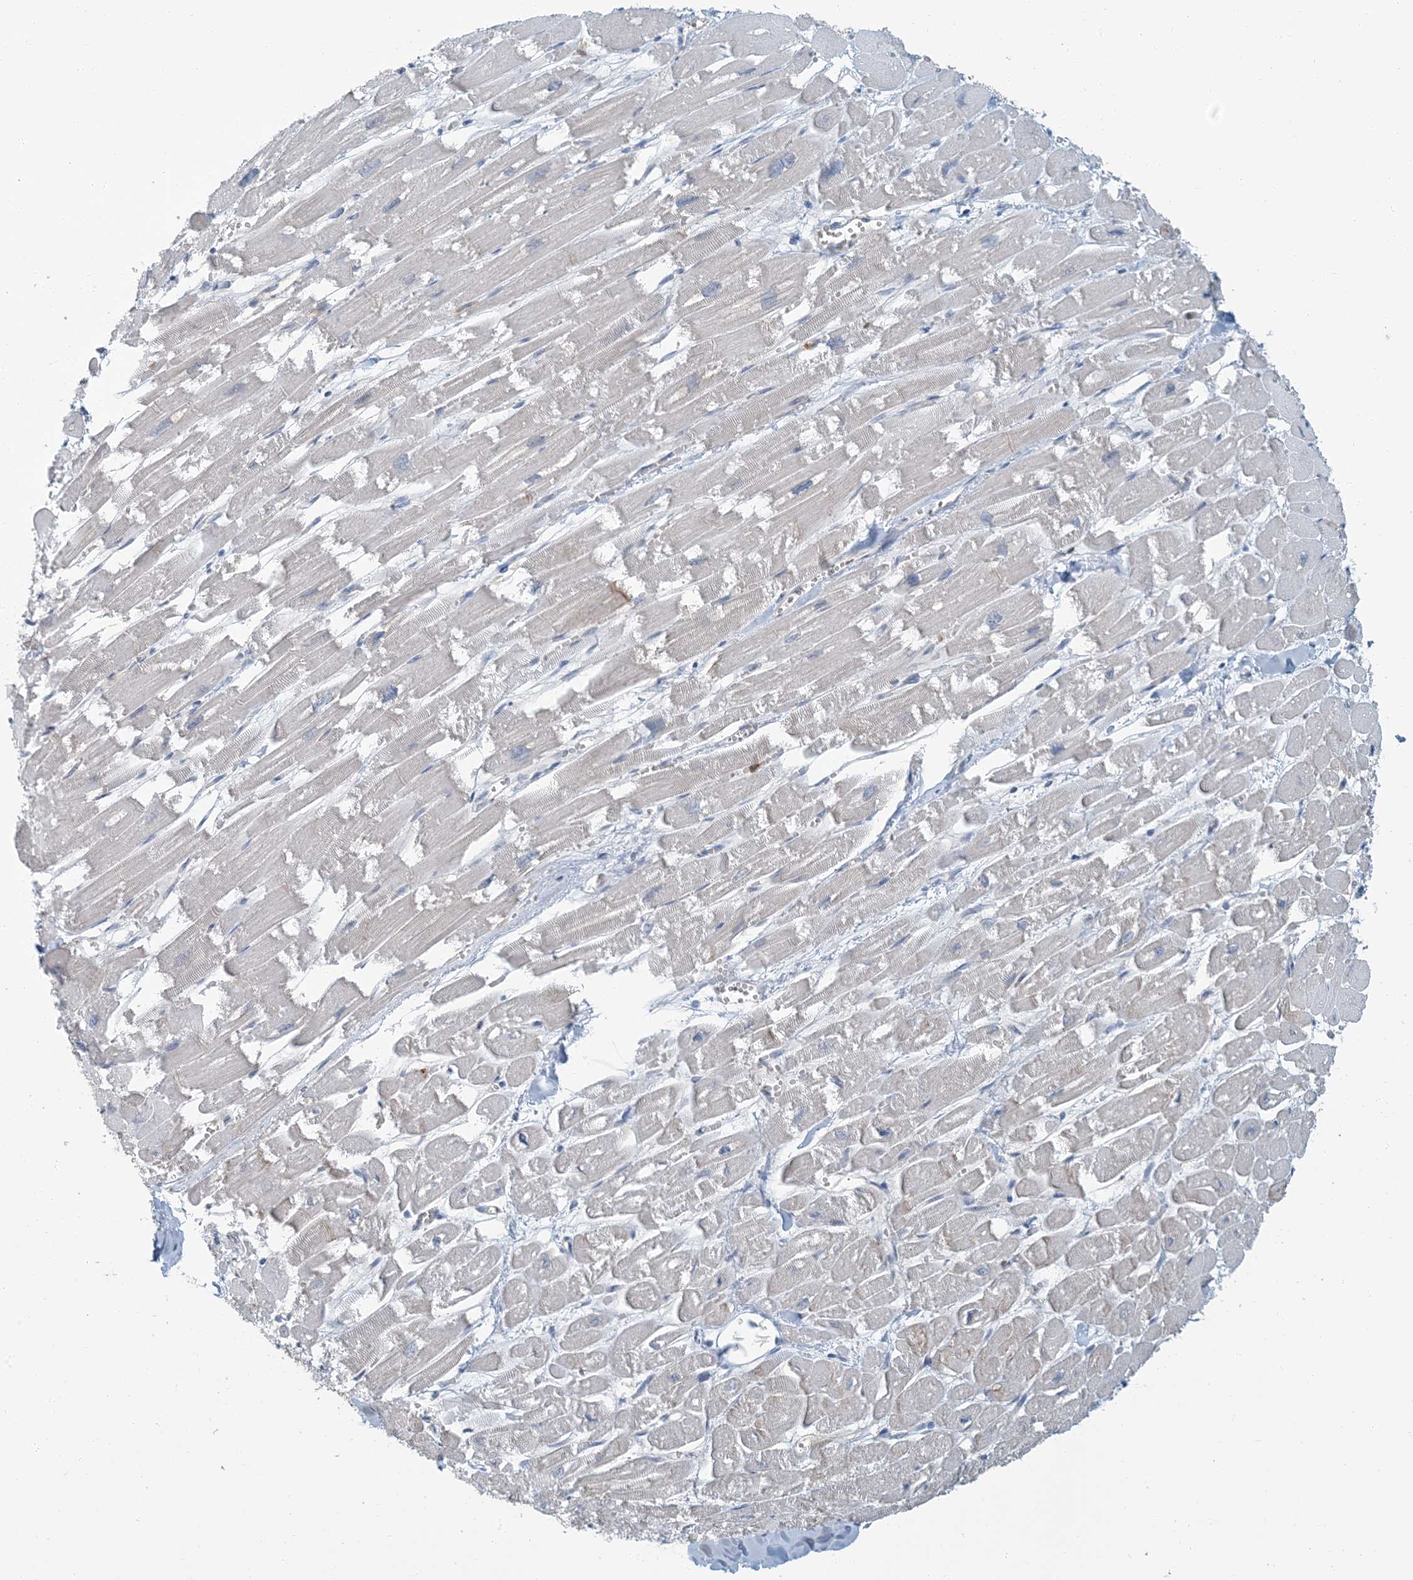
{"staining": {"intensity": "moderate", "quantity": "<25%", "location": "cytoplasmic/membranous"}, "tissue": "heart muscle", "cell_type": "Cardiomyocytes", "image_type": "normal", "snomed": [{"axis": "morphology", "description": "Normal tissue, NOS"}, {"axis": "topography", "description": "Heart"}], "caption": "An image showing moderate cytoplasmic/membranous staining in approximately <25% of cardiomyocytes in unremarkable heart muscle, as visualized by brown immunohistochemical staining.", "gene": "EPHA4", "patient": {"sex": "male", "age": 54}}